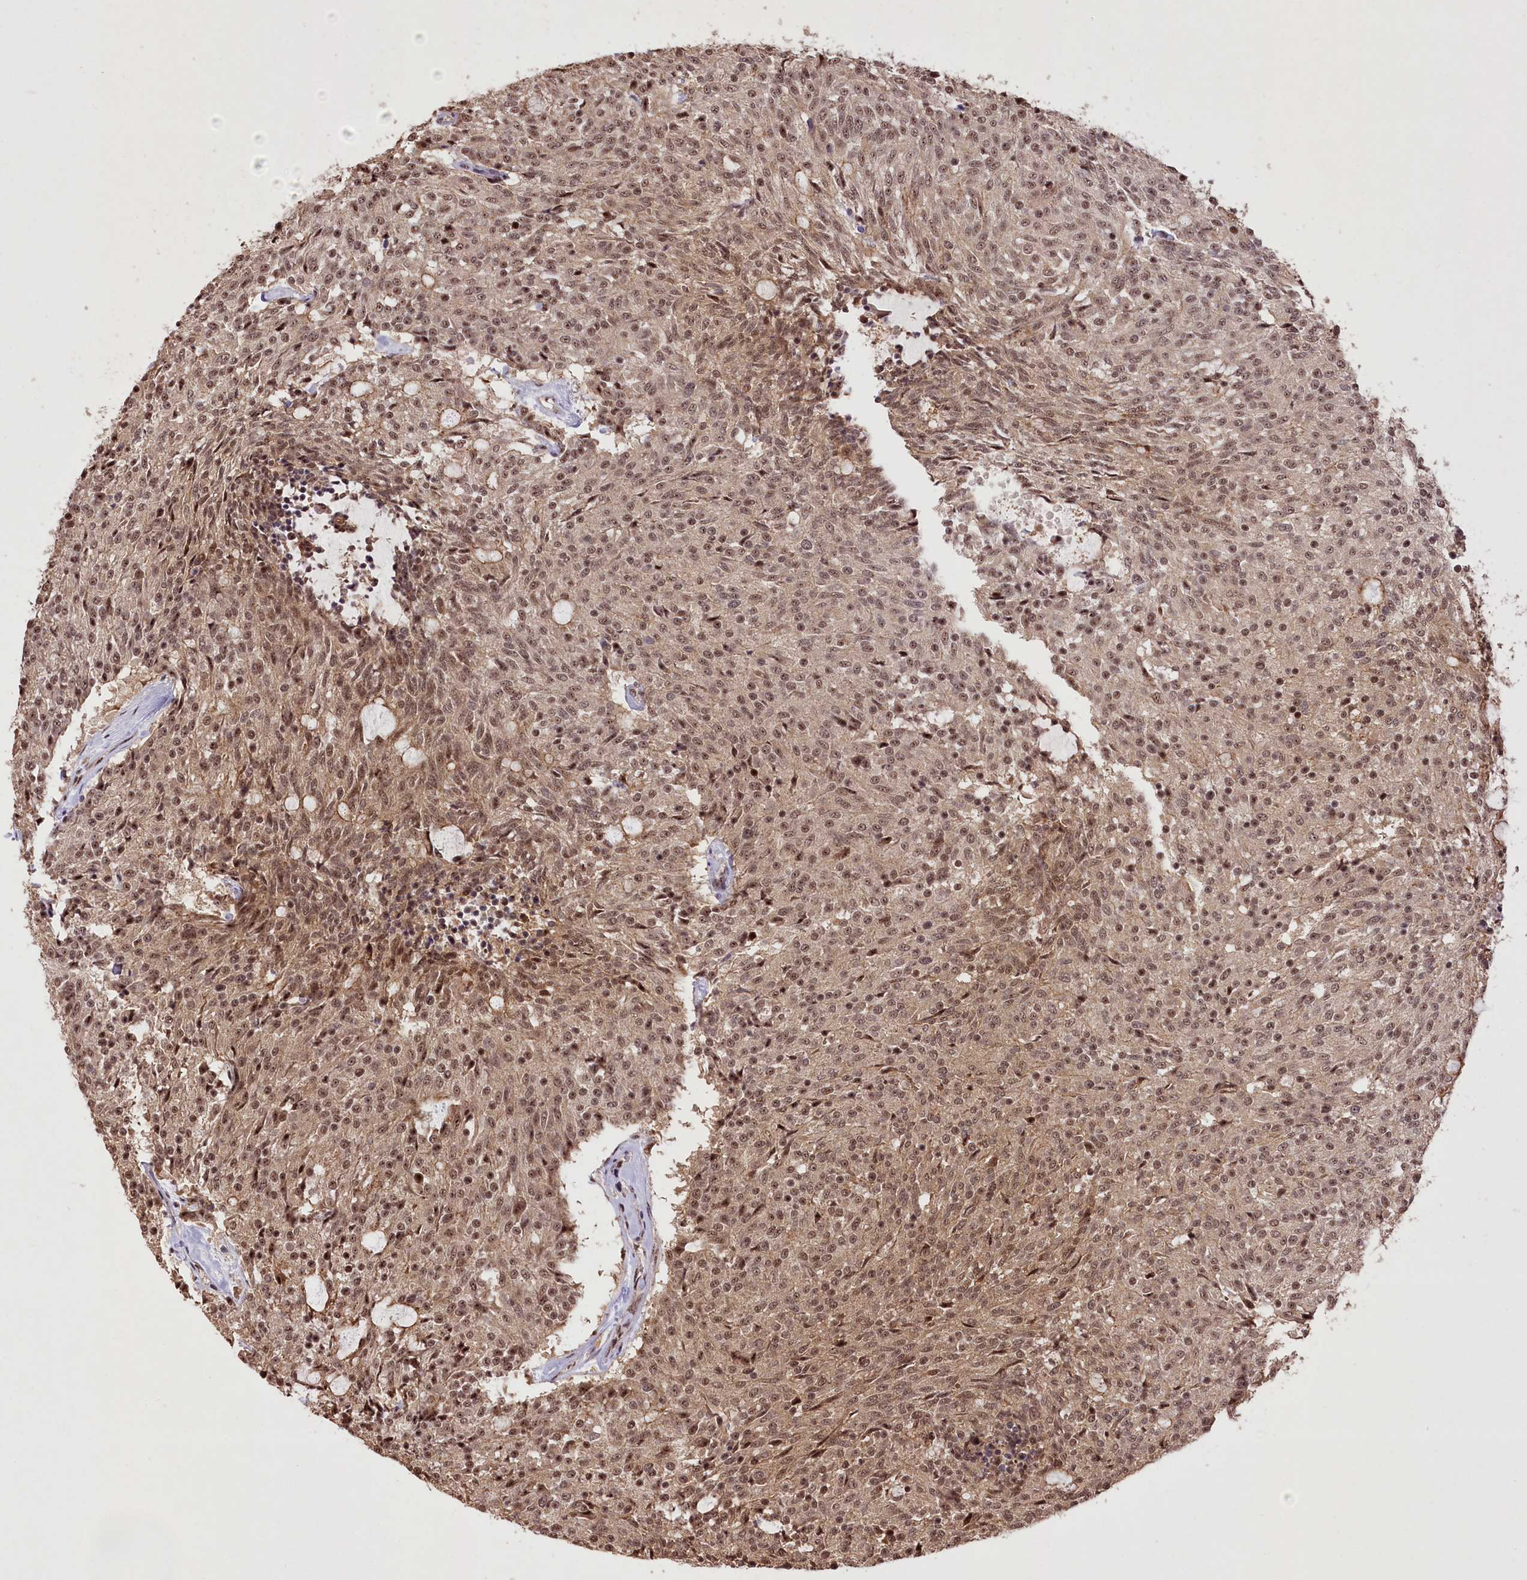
{"staining": {"intensity": "moderate", "quantity": ">75%", "location": "cytoplasmic/membranous,nuclear"}, "tissue": "carcinoid", "cell_type": "Tumor cells", "image_type": "cancer", "snomed": [{"axis": "morphology", "description": "Carcinoid, malignant, NOS"}, {"axis": "topography", "description": "Pancreas"}], "caption": "This image exhibits malignant carcinoid stained with immunohistochemistry to label a protein in brown. The cytoplasmic/membranous and nuclear of tumor cells show moderate positivity for the protein. Nuclei are counter-stained blue.", "gene": "PYROXD1", "patient": {"sex": "female", "age": 54}}